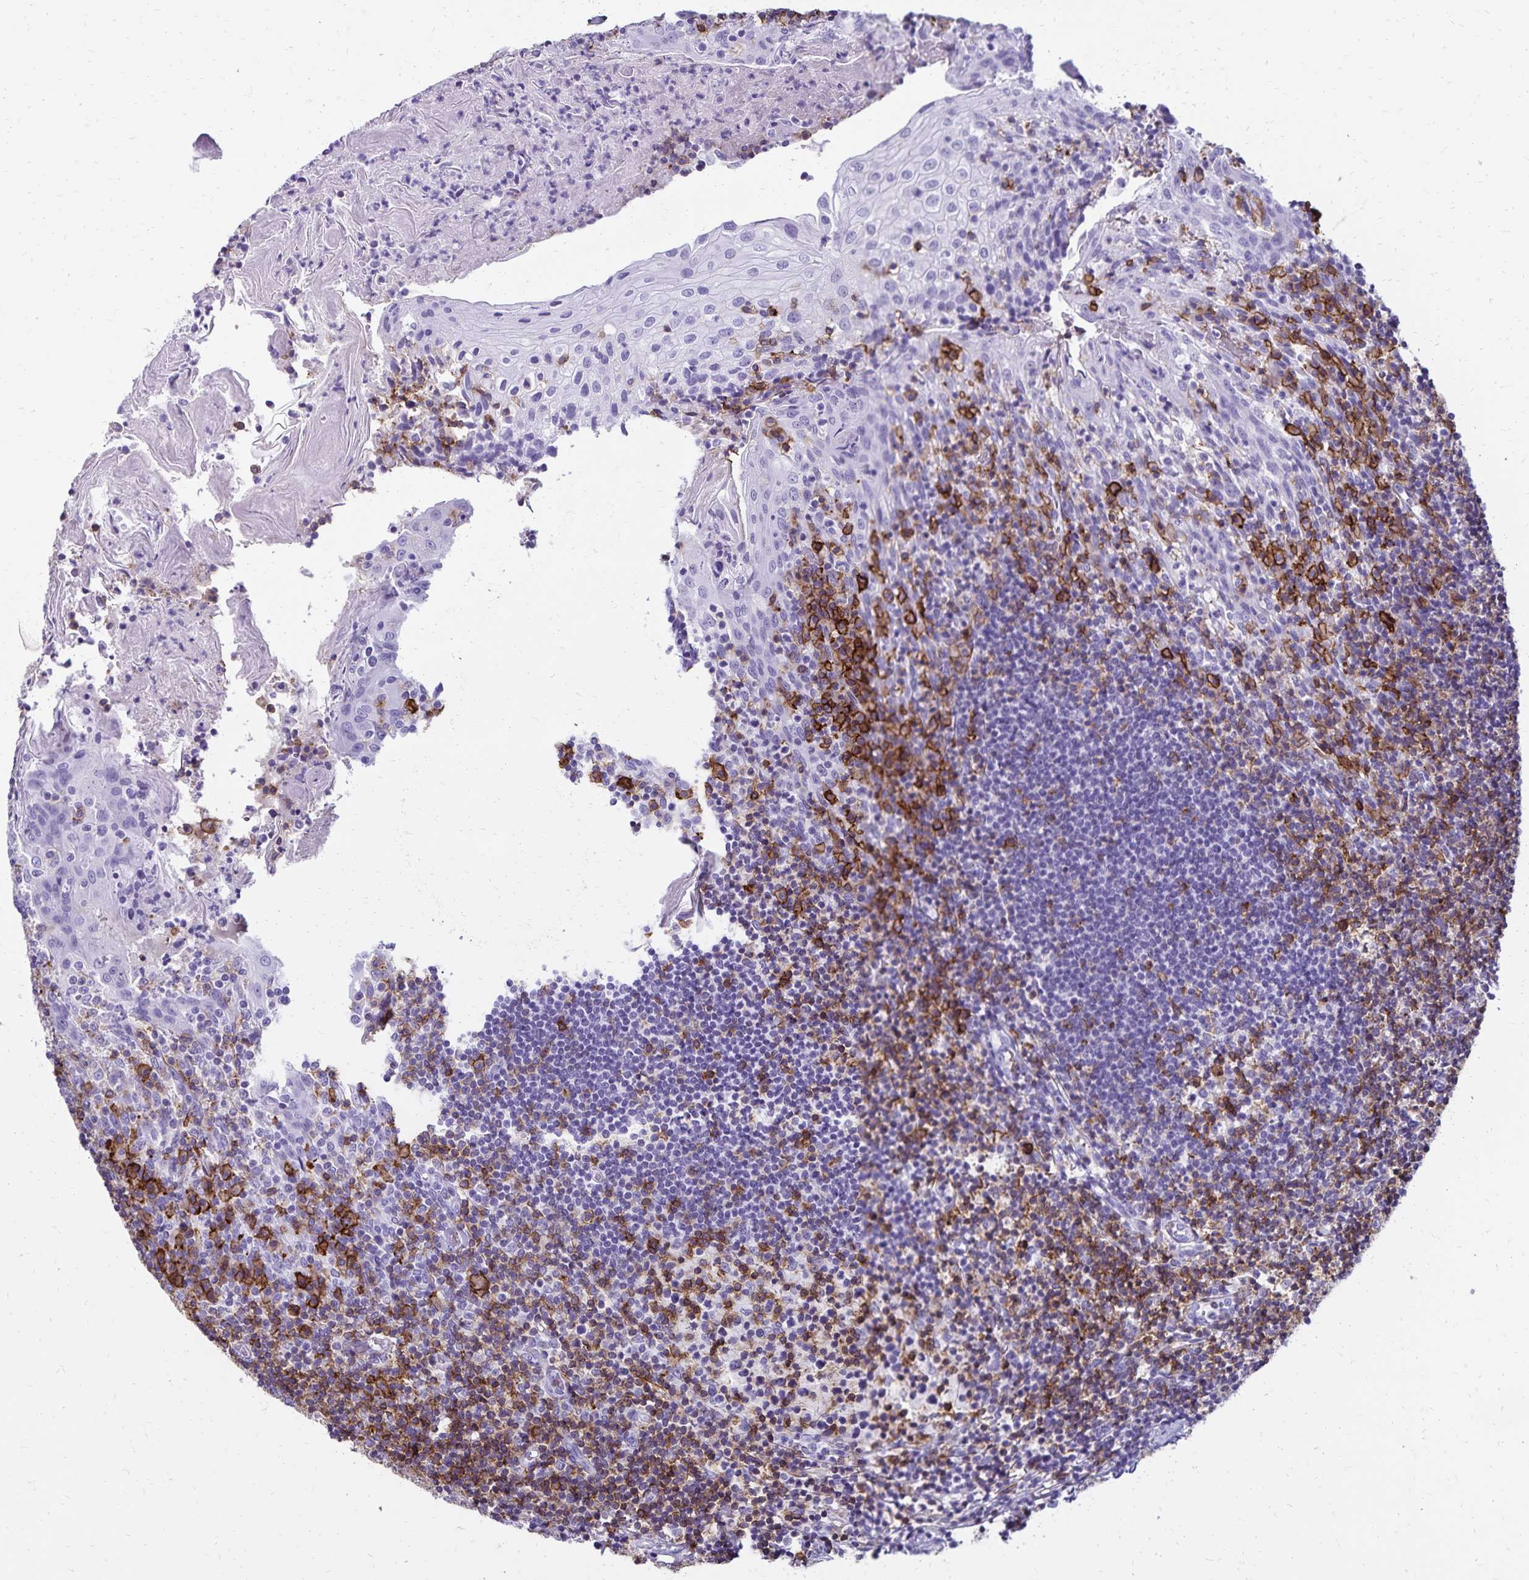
{"staining": {"intensity": "moderate", "quantity": "<25%", "location": "cytoplasmic/membranous"}, "tissue": "tonsil", "cell_type": "Germinal center cells", "image_type": "normal", "snomed": [{"axis": "morphology", "description": "Normal tissue, NOS"}, {"axis": "topography", "description": "Tonsil"}], "caption": "IHC micrograph of normal tonsil: human tonsil stained using IHC reveals low levels of moderate protein expression localized specifically in the cytoplasmic/membranous of germinal center cells, appearing as a cytoplasmic/membranous brown color.", "gene": "CD27", "patient": {"sex": "female", "age": 10}}